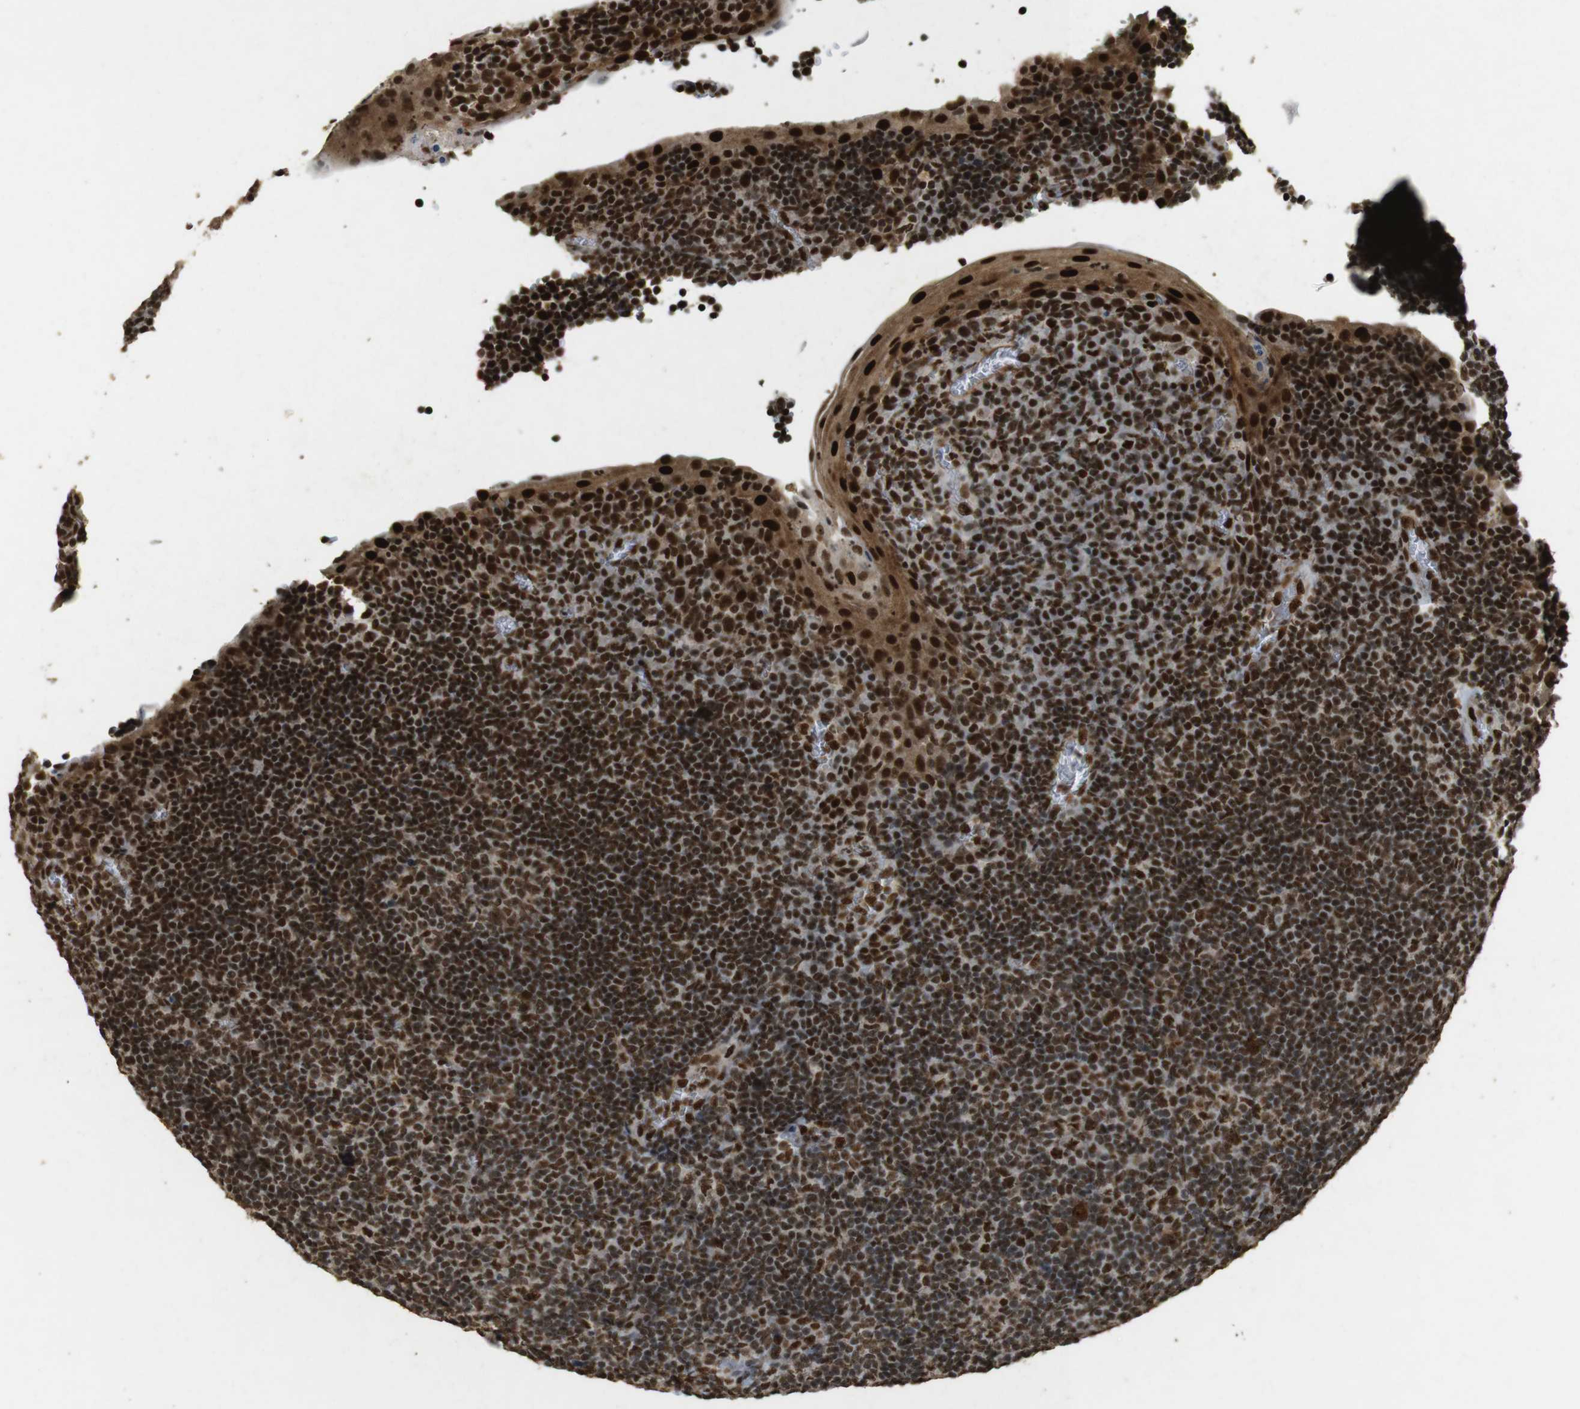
{"staining": {"intensity": "strong", "quantity": ">75%", "location": "nuclear"}, "tissue": "tonsil", "cell_type": "Germinal center cells", "image_type": "normal", "snomed": [{"axis": "morphology", "description": "Normal tissue, NOS"}, {"axis": "topography", "description": "Tonsil"}], "caption": "The micrograph displays staining of normal tonsil, revealing strong nuclear protein staining (brown color) within germinal center cells.", "gene": "GATA4", "patient": {"sex": "male", "age": 37}}